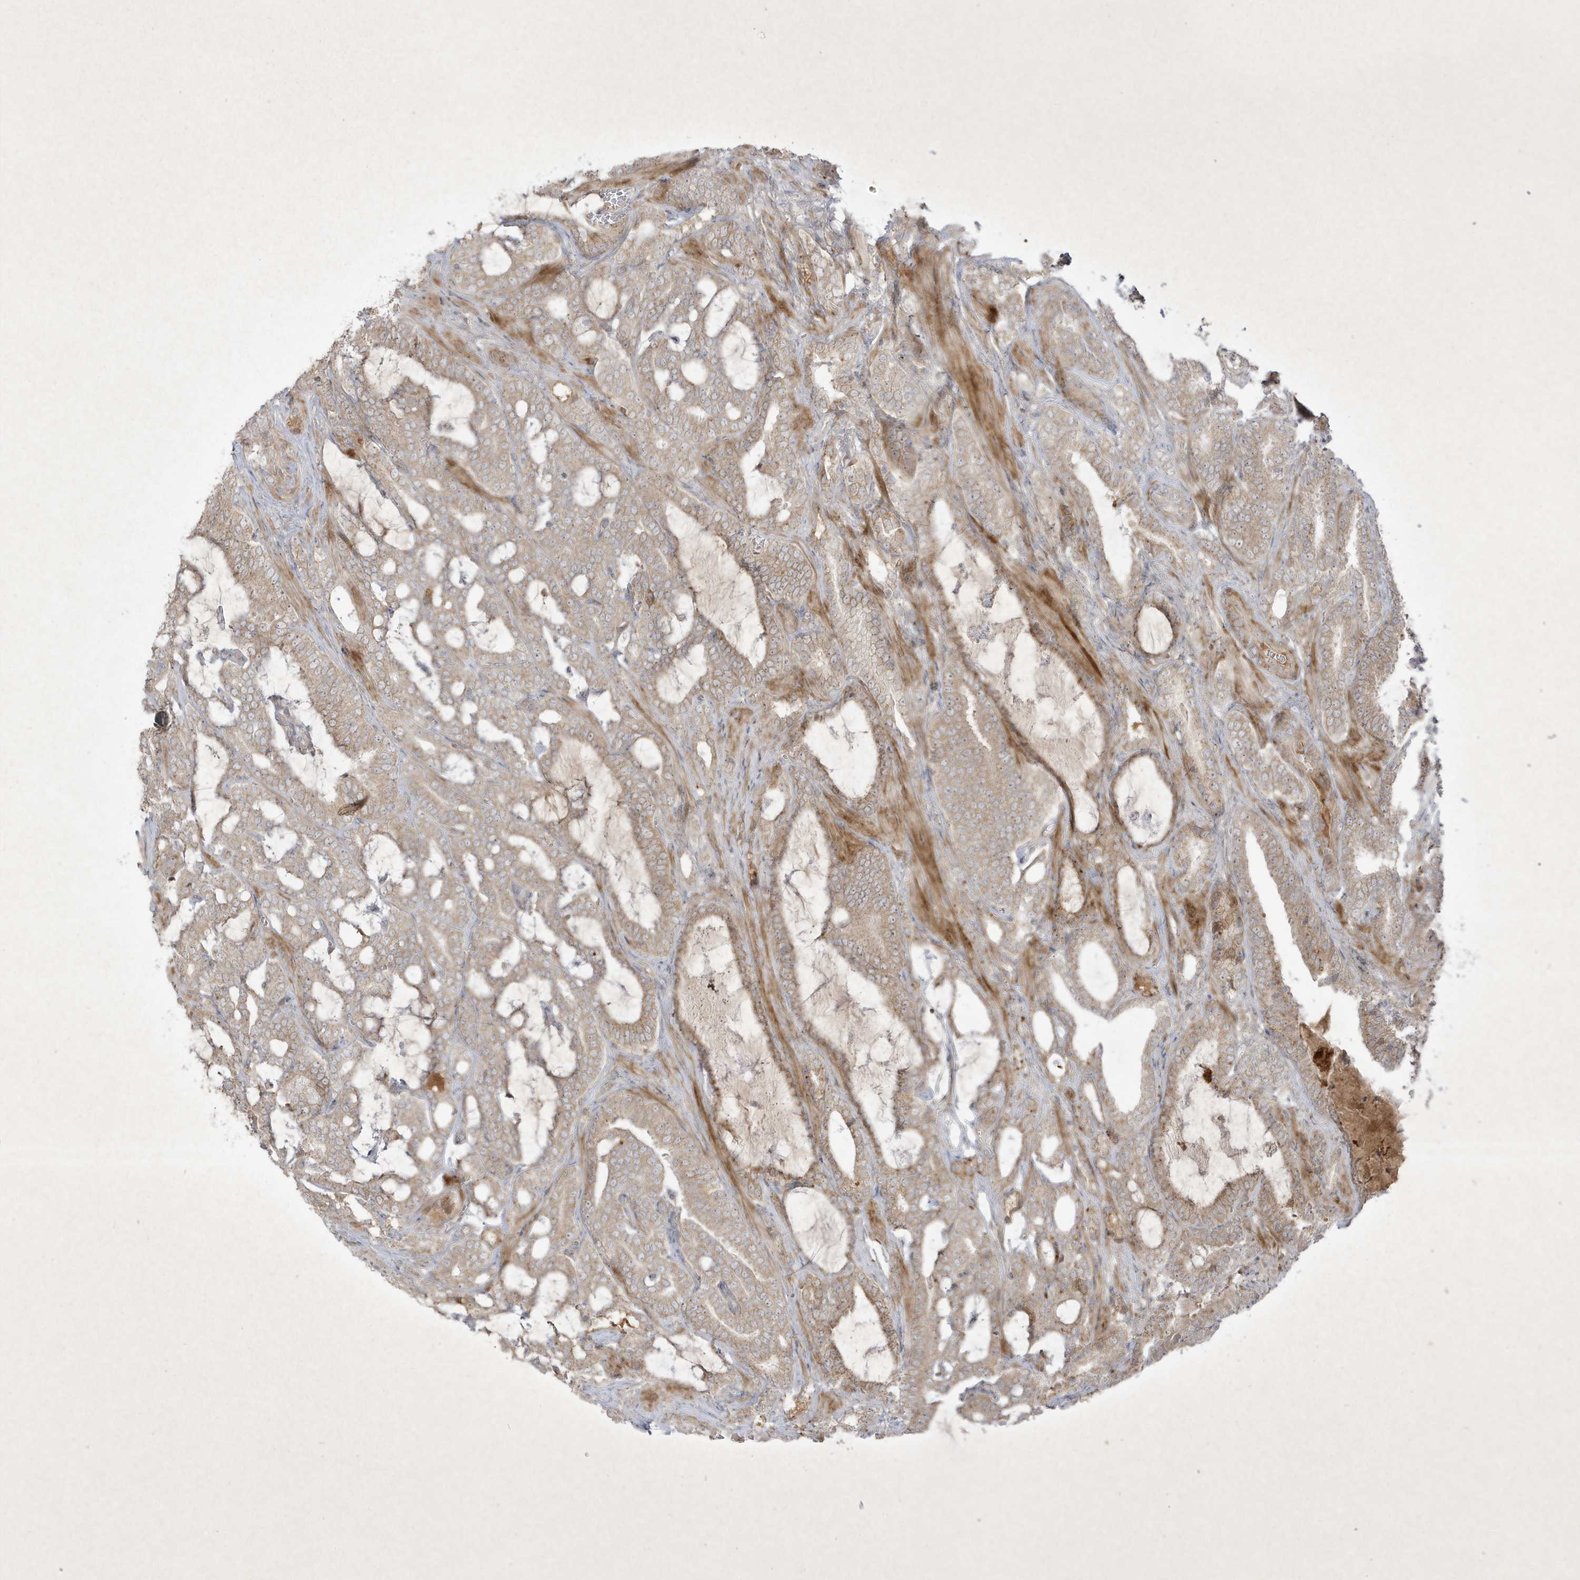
{"staining": {"intensity": "weak", "quantity": ">75%", "location": "cytoplasmic/membranous"}, "tissue": "prostate cancer", "cell_type": "Tumor cells", "image_type": "cancer", "snomed": [{"axis": "morphology", "description": "Adenocarcinoma, High grade"}, {"axis": "topography", "description": "Prostate and seminal vesicle, NOS"}], "caption": "A micrograph of human prostate cancer stained for a protein reveals weak cytoplasmic/membranous brown staining in tumor cells.", "gene": "FAM83C", "patient": {"sex": "male", "age": 67}}